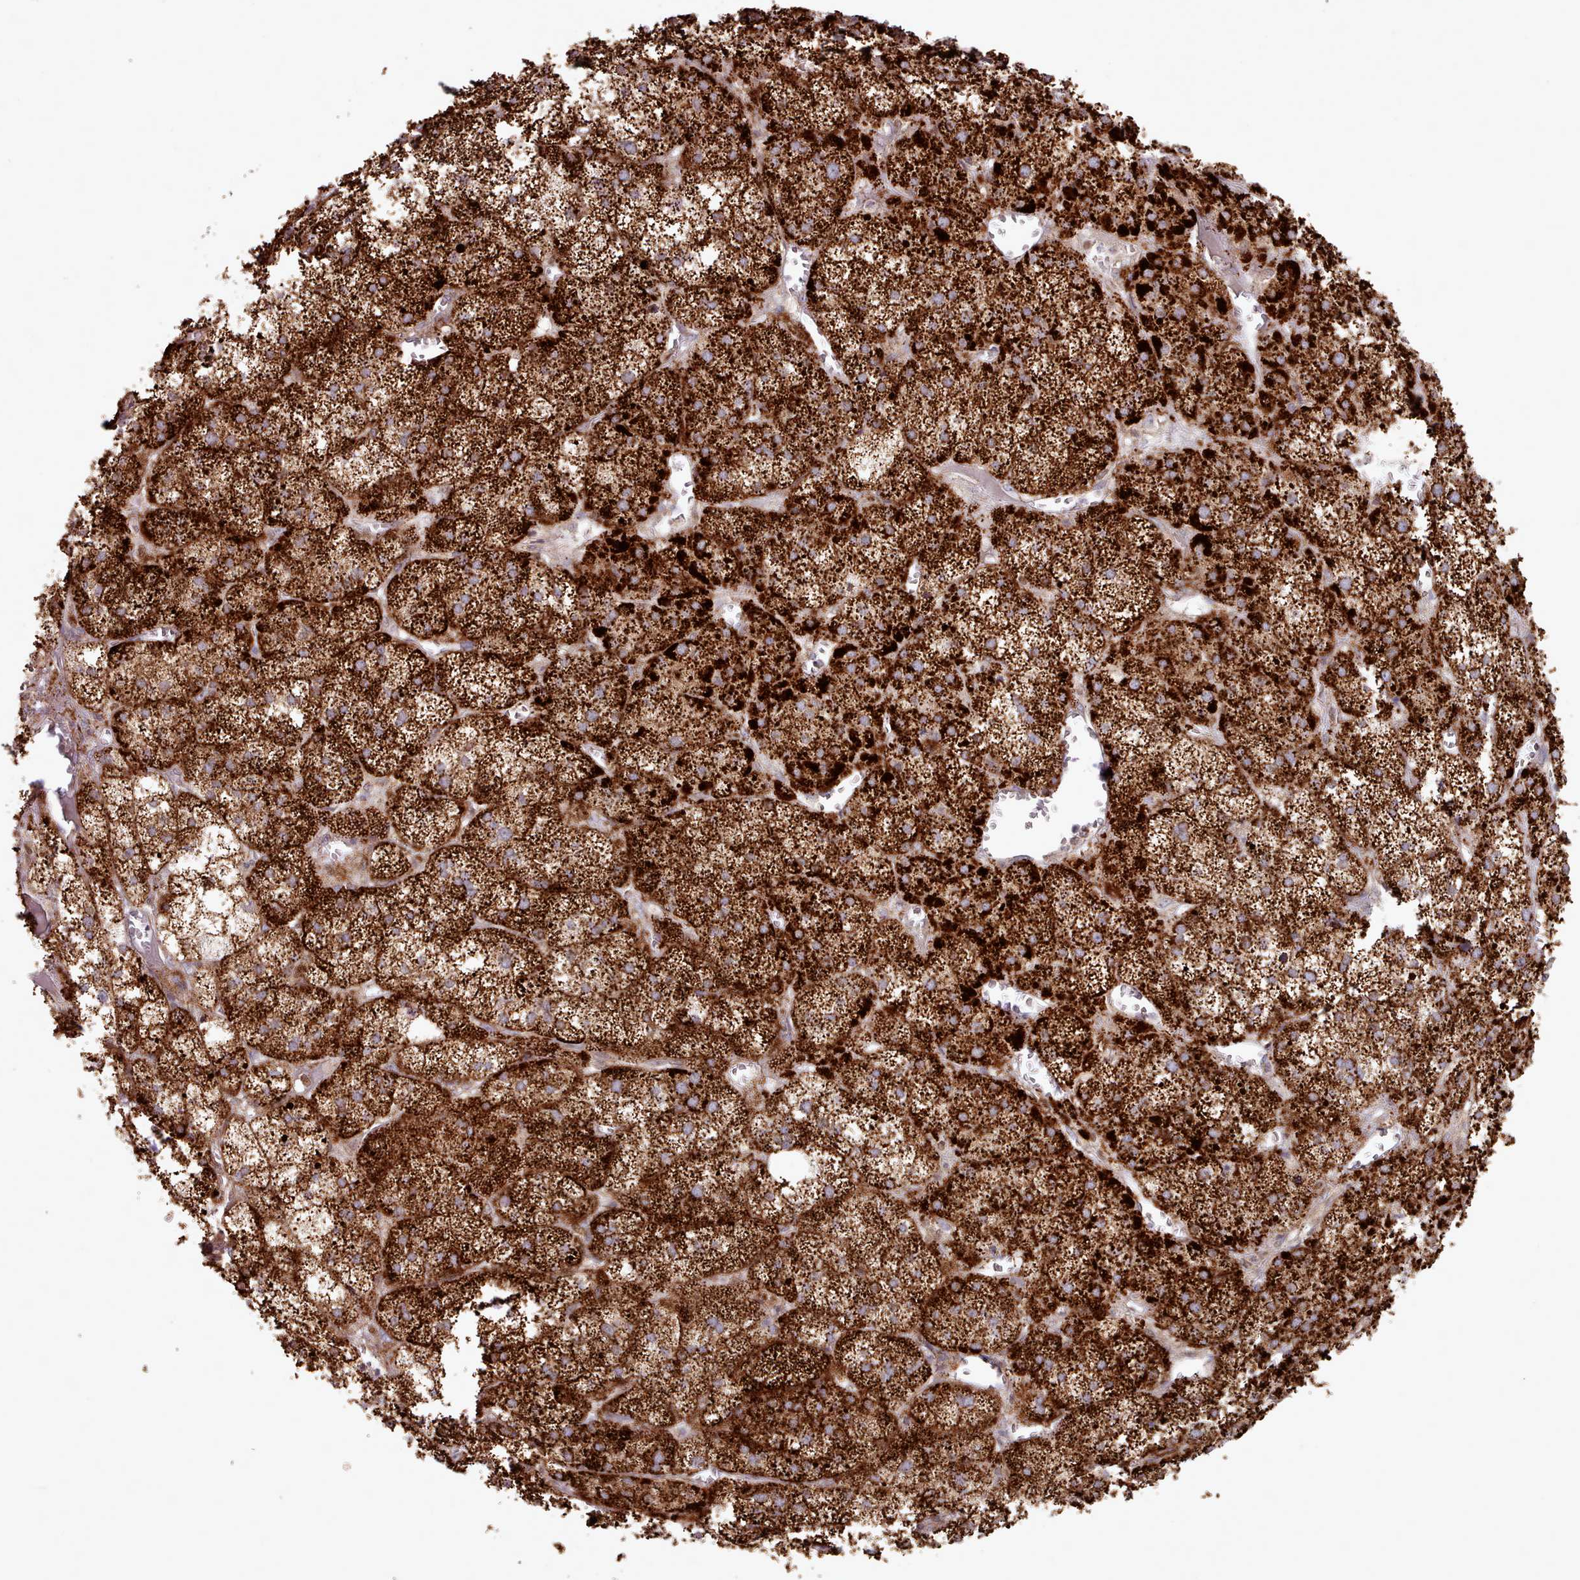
{"staining": {"intensity": "strong", "quantity": ">75%", "location": "cytoplasmic/membranous"}, "tissue": "adrenal gland", "cell_type": "Glandular cells", "image_type": "normal", "snomed": [{"axis": "morphology", "description": "Normal tissue, NOS"}, {"axis": "topography", "description": "Adrenal gland"}], "caption": "A micrograph of adrenal gland stained for a protein displays strong cytoplasmic/membranous brown staining in glandular cells. The staining was performed using DAB to visualize the protein expression in brown, while the nuclei were stained in blue with hematoxylin (Magnification: 20x).", "gene": "HSDL2", "patient": {"sex": "female", "age": 61}}